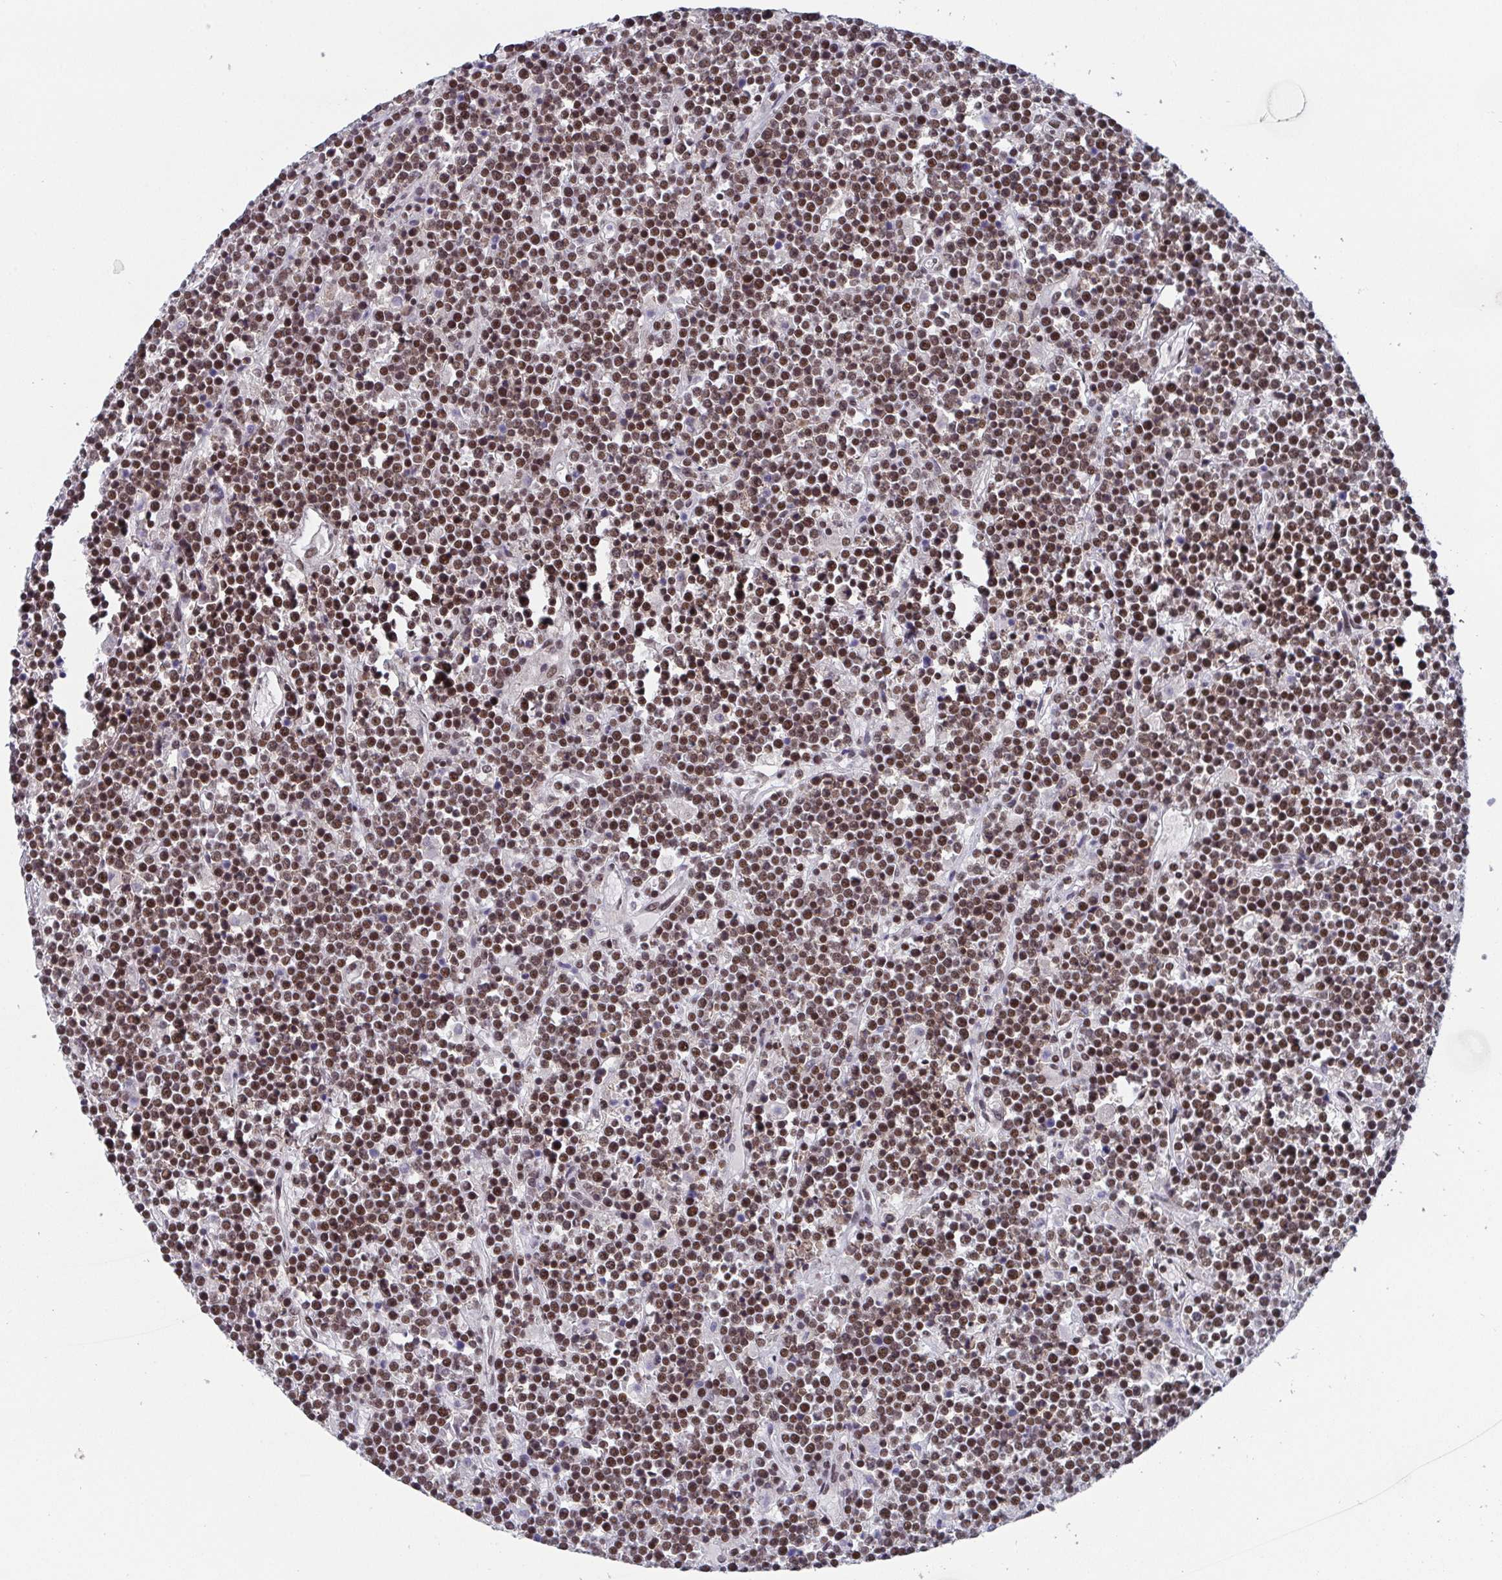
{"staining": {"intensity": "moderate", "quantity": ">75%", "location": "nuclear"}, "tissue": "lymphoma", "cell_type": "Tumor cells", "image_type": "cancer", "snomed": [{"axis": "morphology", "description": "Malignant lymphoma, non-Hodgkin's type, High grade"}, {"axis": "topography", "description": "Ovary"}], "caption": "Brown immunohistochemical staining in high-grade malignant lymphoma, non-Hodgkin's type exhibits moderate nuclear staining in approximately >75% of tumor cells.", "gene": "CTCF", "patient": {"sex": "female", "age": 56}}